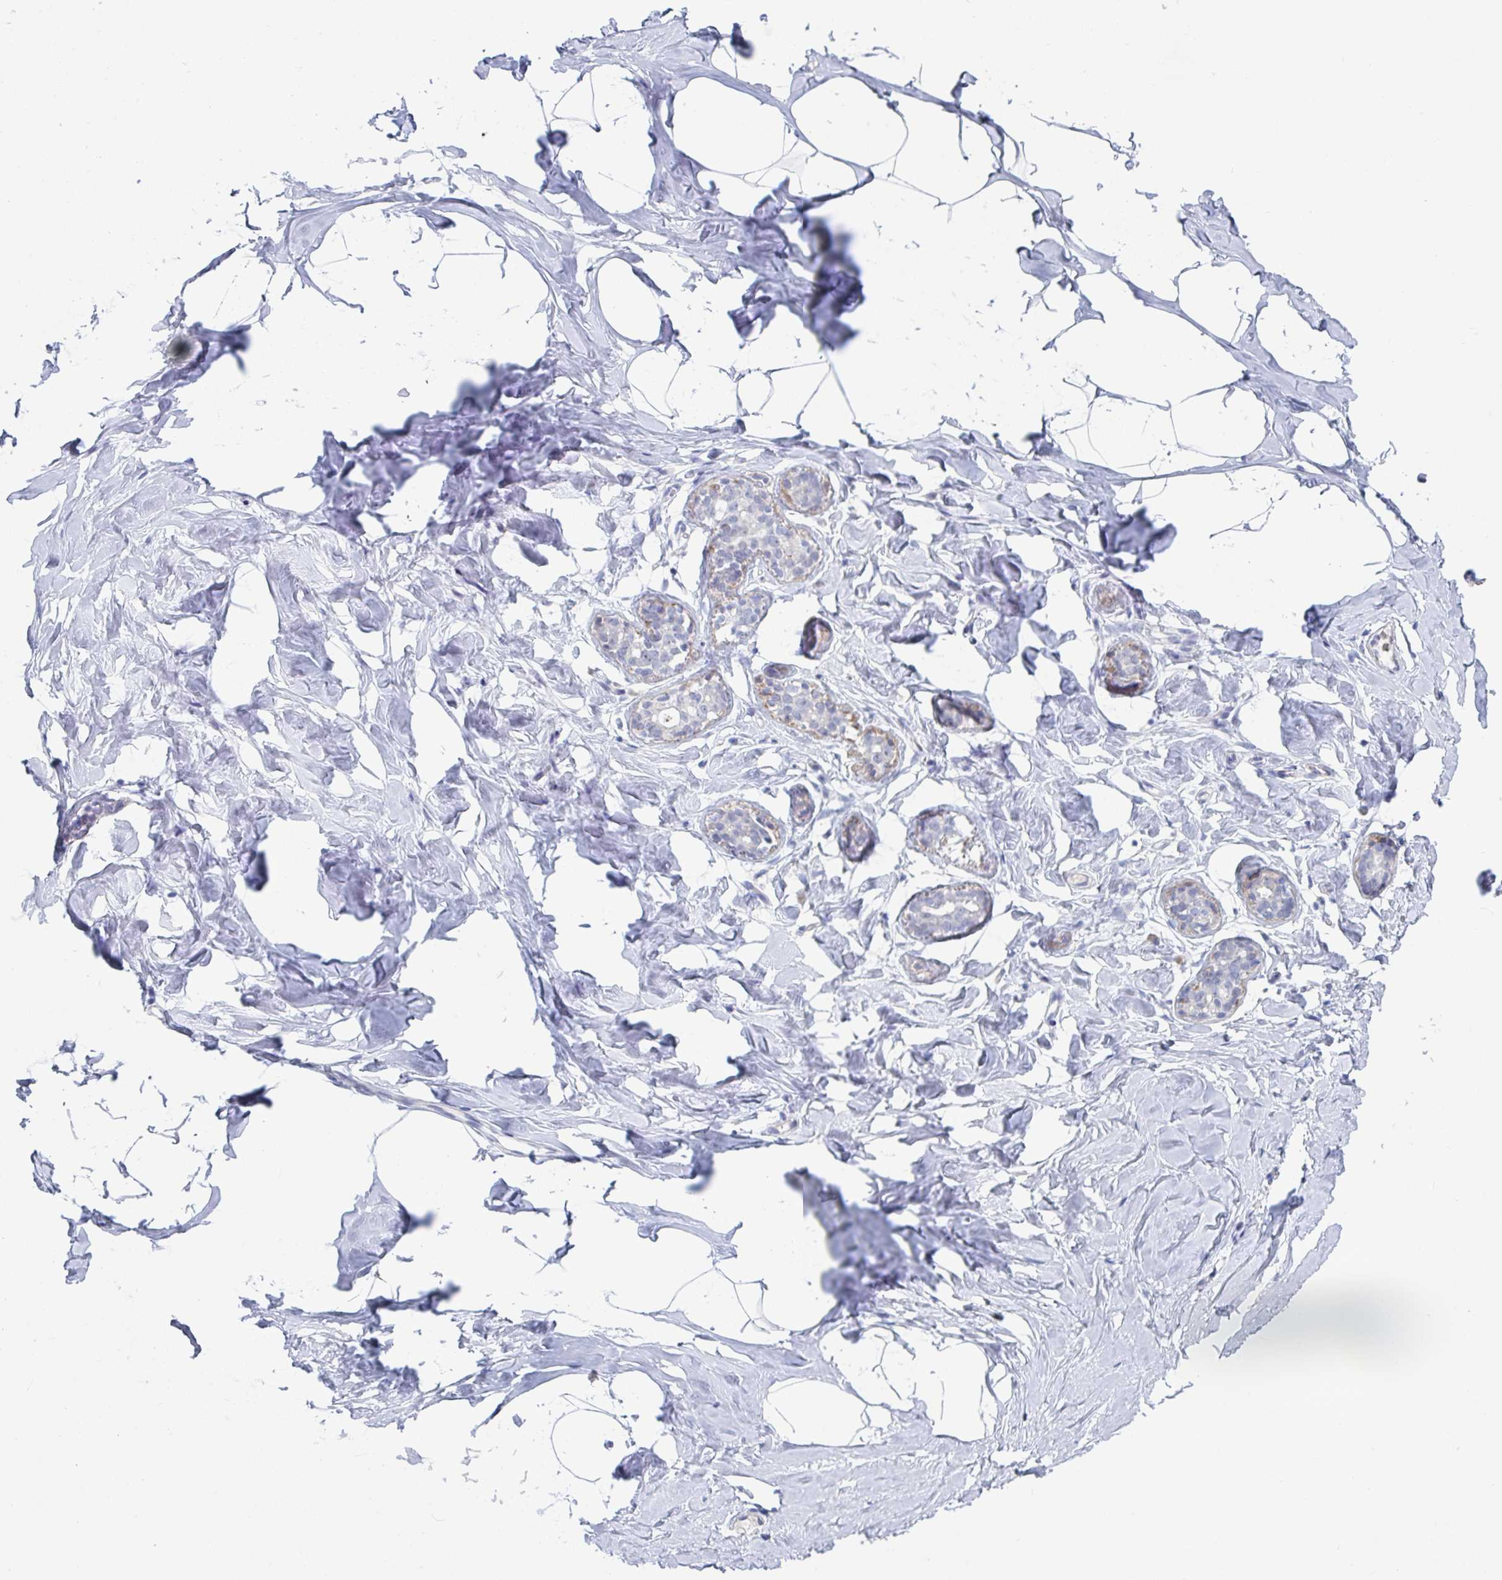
{"staining": {"intensity": "negative", "quantity": "none", "location": "none"}, "tissue": "breast", "cell_type": "Adipocytes", "image_type": "normal", "snomed": [{"axis": "morphology", "description": "Normal tissue, NOS"}, {"axis": "topography", "description": "Breast"}], "caption": "Photomicrograph shows no protein positivity in adipocytes of unremarkable breast. (Immunohistochemistry (ihc), brightfield microscopy, high magnification).", "gene": "CENPT", "patient": {"sex": "female", "age": 32}}